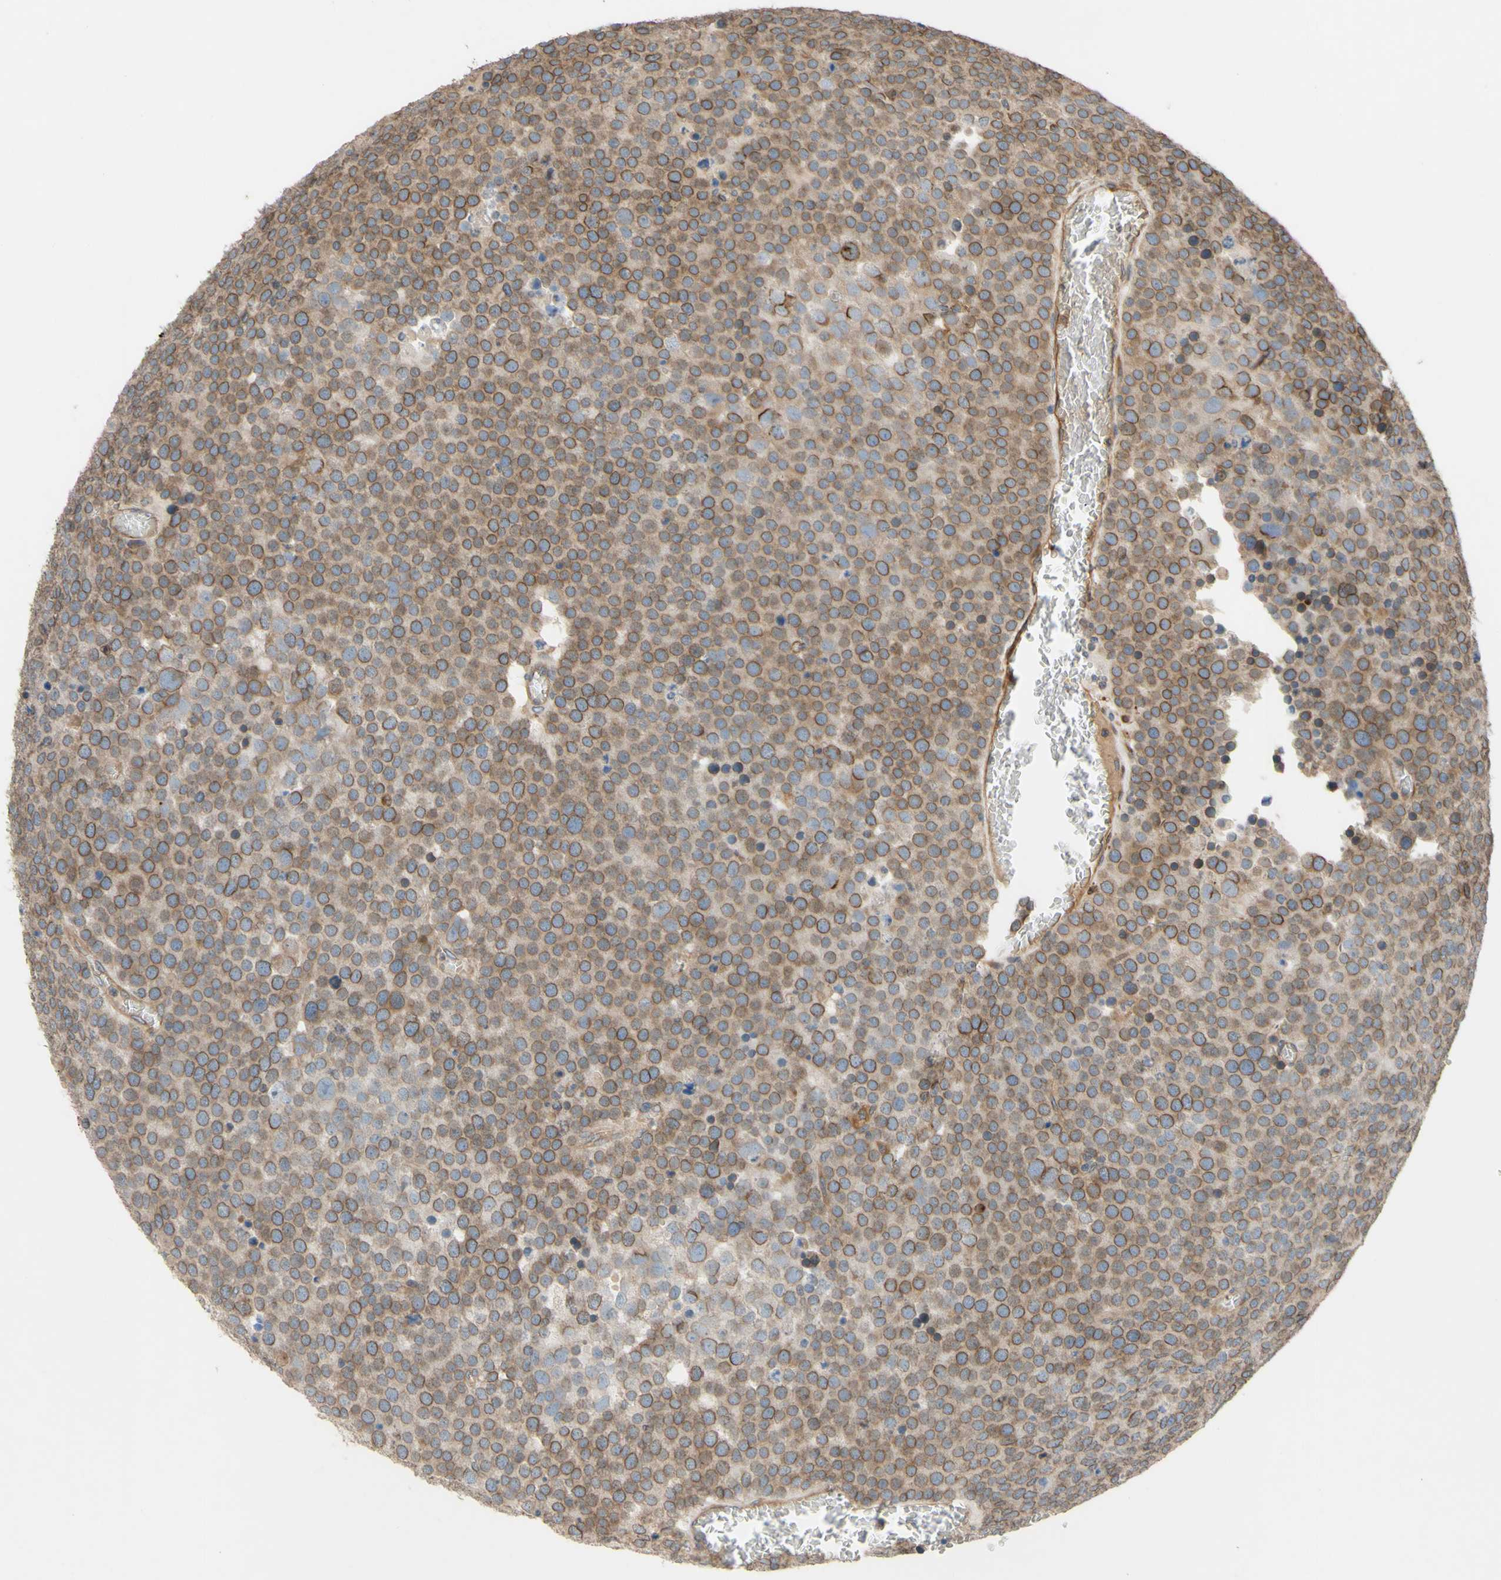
{"staining": {"intensity": "moderate", "quantity": ">75%", "location": "cytoplasmic/membranous,nuclear"}, "tissue": "testis cancer", "cell_type": "Tumor cells", "image_type": "cancer", "snomed": [{"axis": "morphology", "description": "Seminoma, NOS"}, {"axis": "topography", "description": "Testis"}], "caption": "Seminoma (testis) stained with a brown dye demonstrates moderate cytoplasmic/membranous and nuclear positive expression in approximately >75% of tumor cells.", "gene": "SPTLC1", "patient": {"sex": "male", "age": 71}}